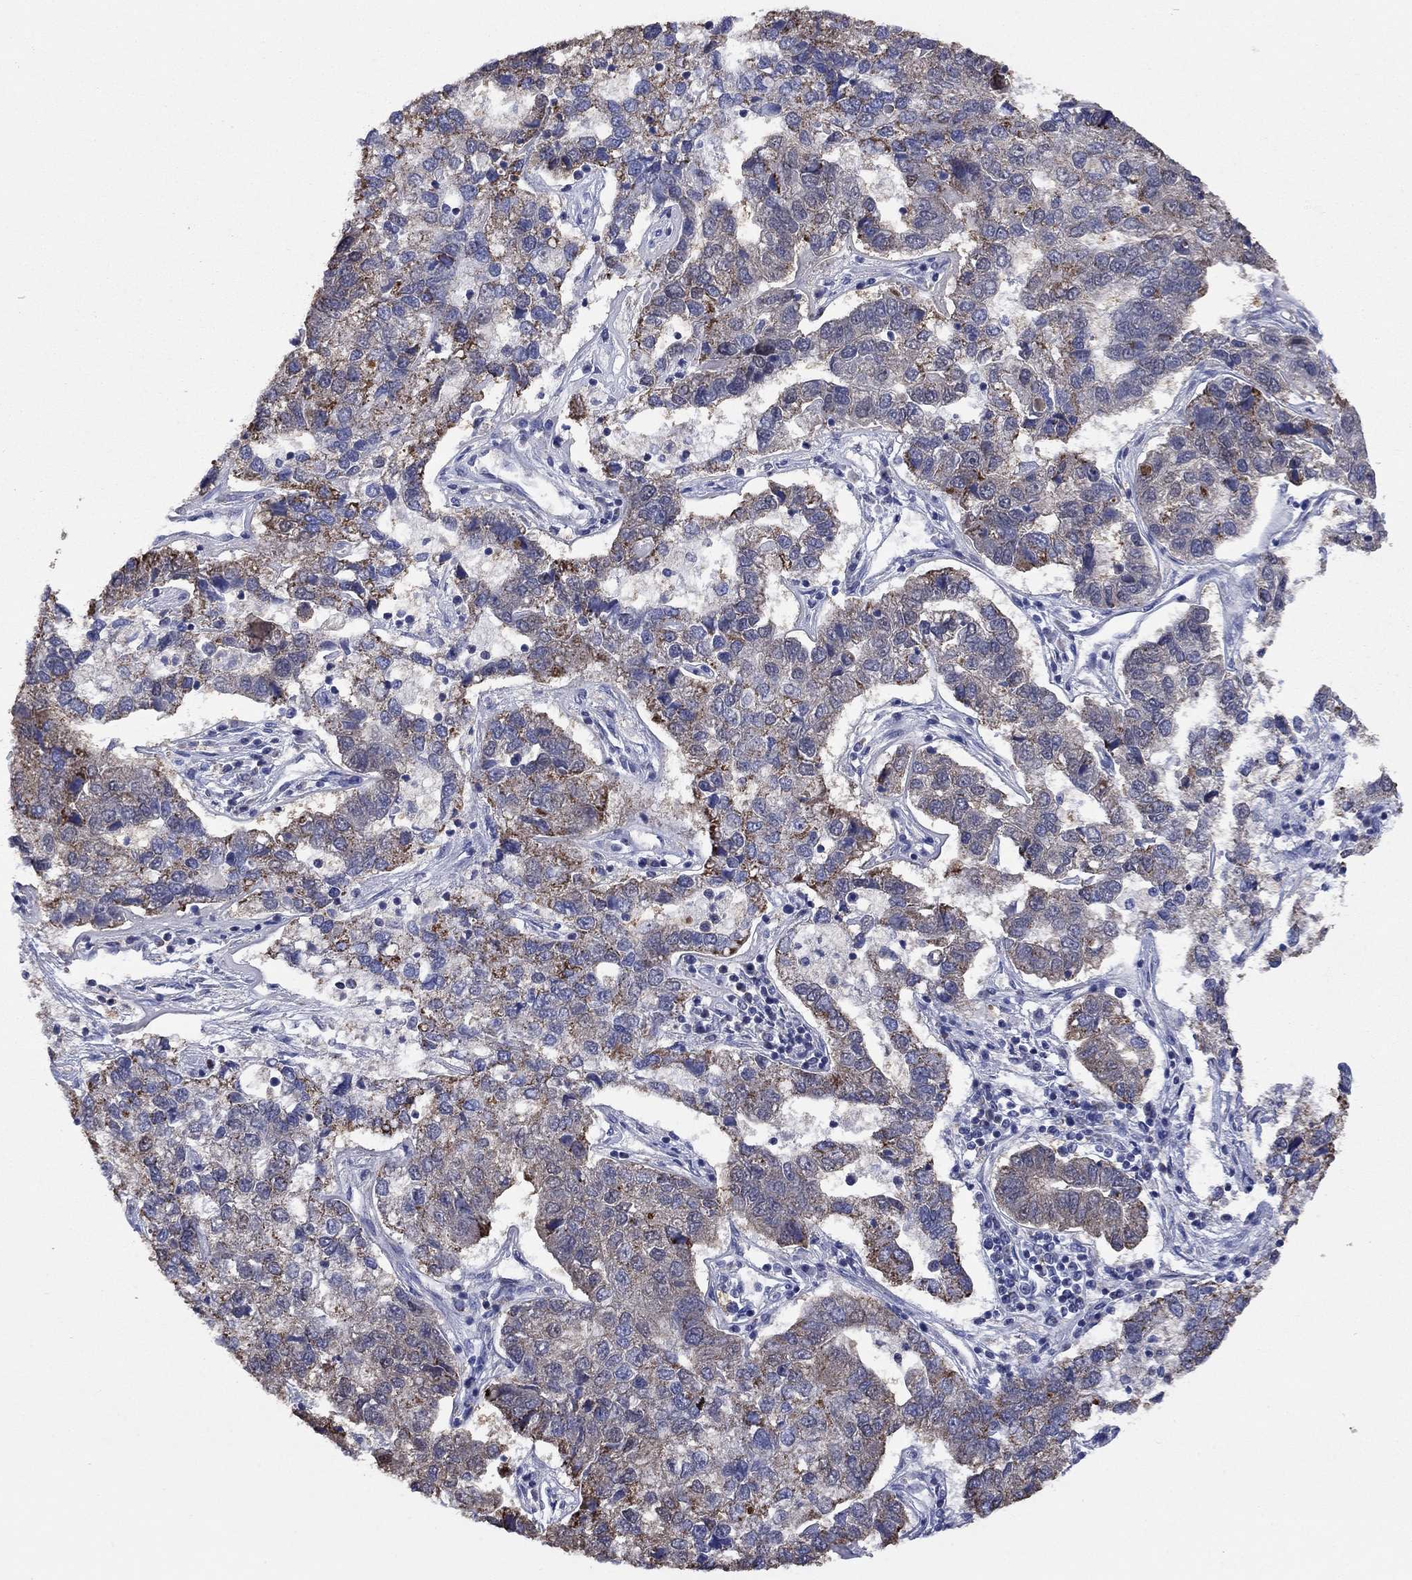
{"staining": {"intensity": "strong", "quantity": "25%-75%", "location": "cytoplasmic/membranous"}, "tissue": "pancreatic cancer", "cell_type": "Tumor cells", "image_type": "cancer", "snomed": [{"axis": "morphology", "description": "Adenocarcinoma, NOS"}, {"axis": "topography", "description": "Pancreas"}], "caption": "Immunohistochemical staining of pancreatic cancer (adenocarcinoma) displays high levels of strong cytoplasmic/membranous positivity in approximately 25%-75% of tumor cells.", "gene": "CLVS1", "patient": {"sex": "female", "age": 61}}